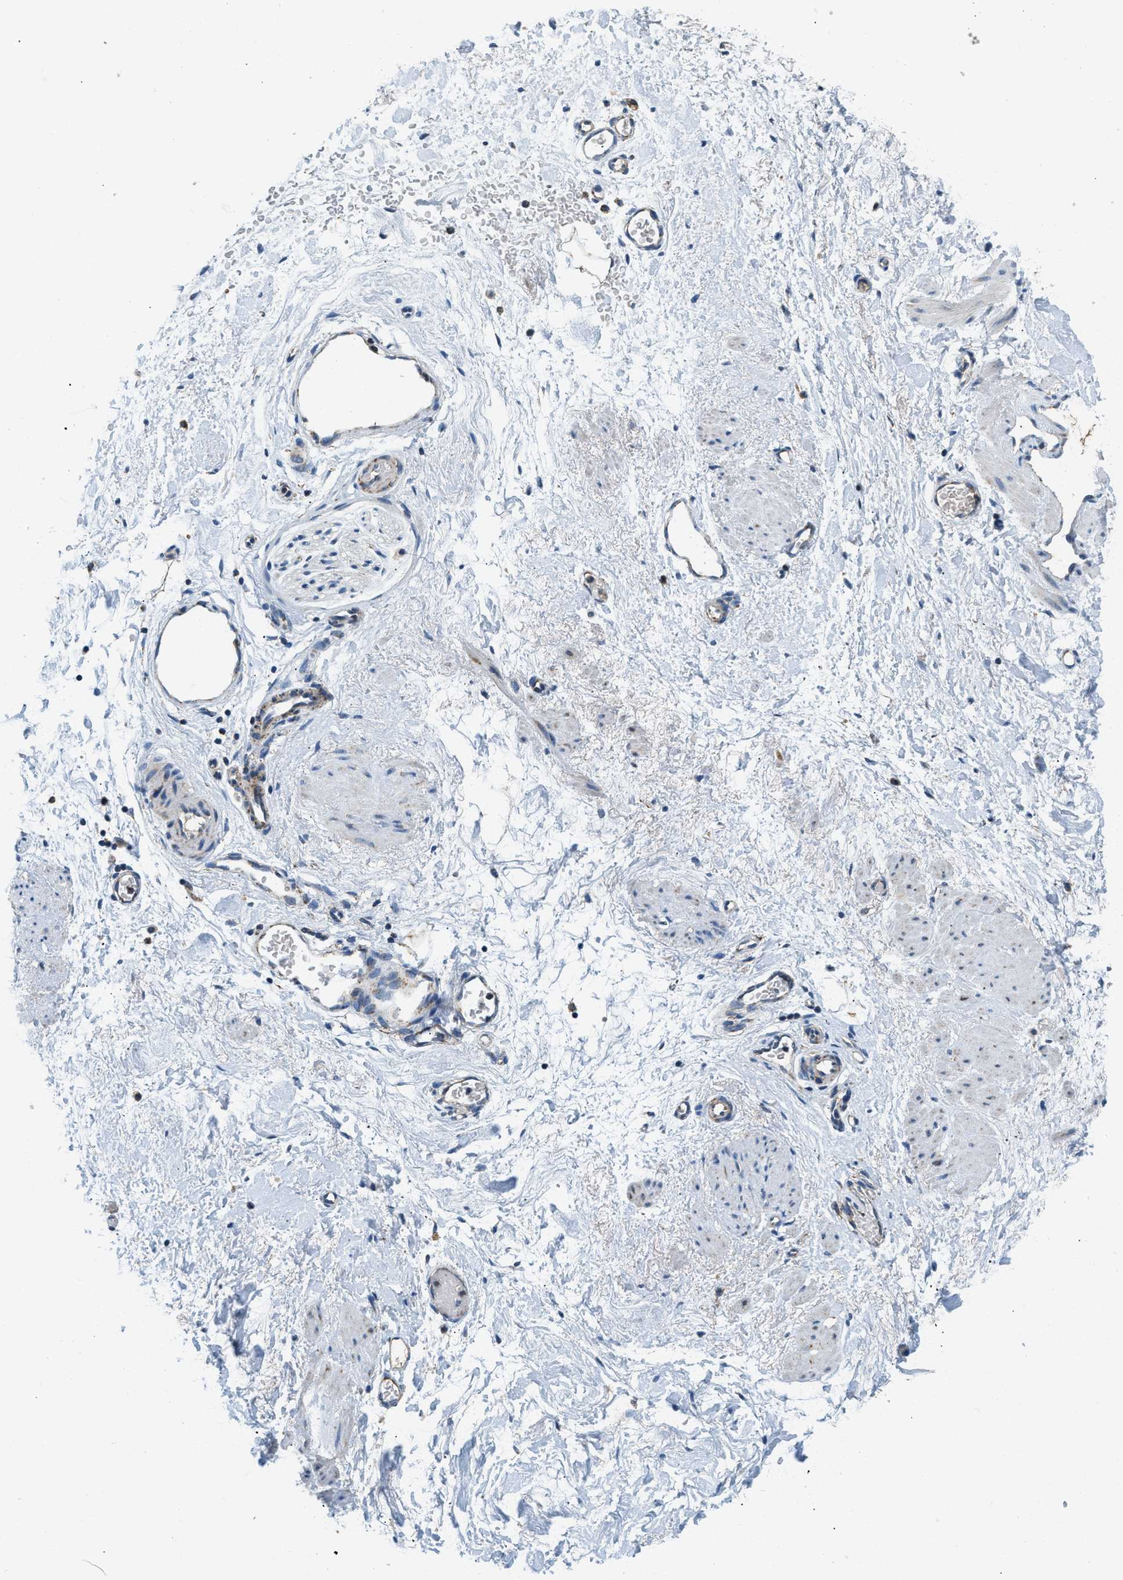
{"staining": {"intensity": "moderate", "quantity": ">75%", "location": "cytoplasmic/membranous"}, "tissue": "adipose tissue", "cell_type": "Adipocytes", "image_type": "normal", "snomed": [{"axis": "morphology", "description": "Normal tissue, NOS"}, {"axis": "topography", "description": "Soft tissue"}], "caption": "Immunohistochemistry (DAB) staining of unremarkable adipose tissue displays moderate cytoplasmic/membranous protein positivity in about >75% of adipocytes.", "gene": "ACADVL", "patient": {"sex": "male", "age": 72}}